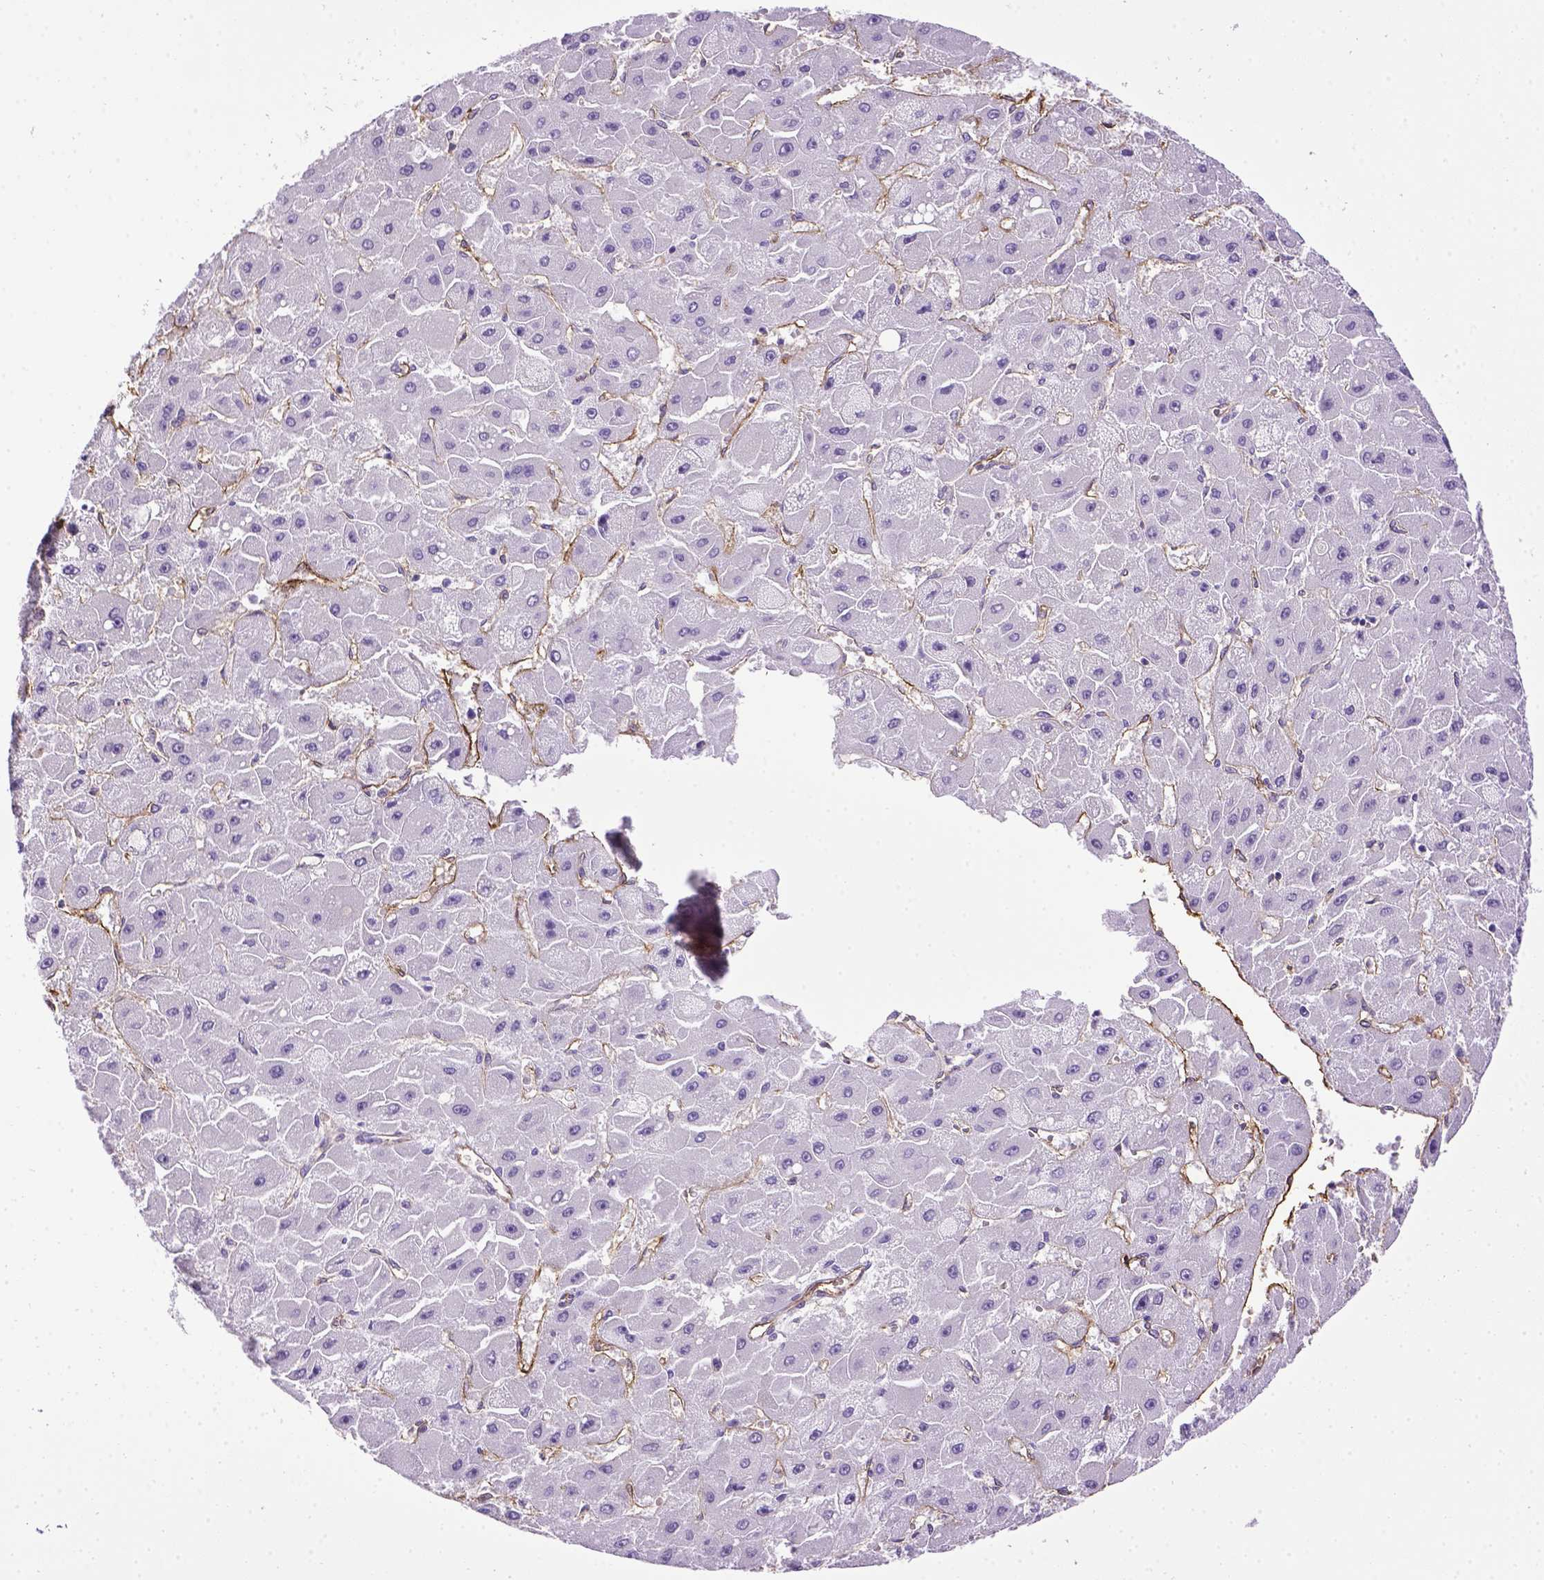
{"staining": {"intensity": "negative", "quantity": "none", "location": "none"}, "tissue": "liver cancer", "cell_type": "Tumor cells", "image_type": "cancer", "snomed": [{"axis": "morphology", "description": "Carcinoma, Hepatocellular, NOS"}, {"axis": "topography", "description": "Liver"}], "caption": "This is a histopathology image of immunohistochemistry (IHC) staining of liver cancer, which shows no expression in tumor cells.", "gene": "ENG", "patient": {"sex": "female", "age": 25}}